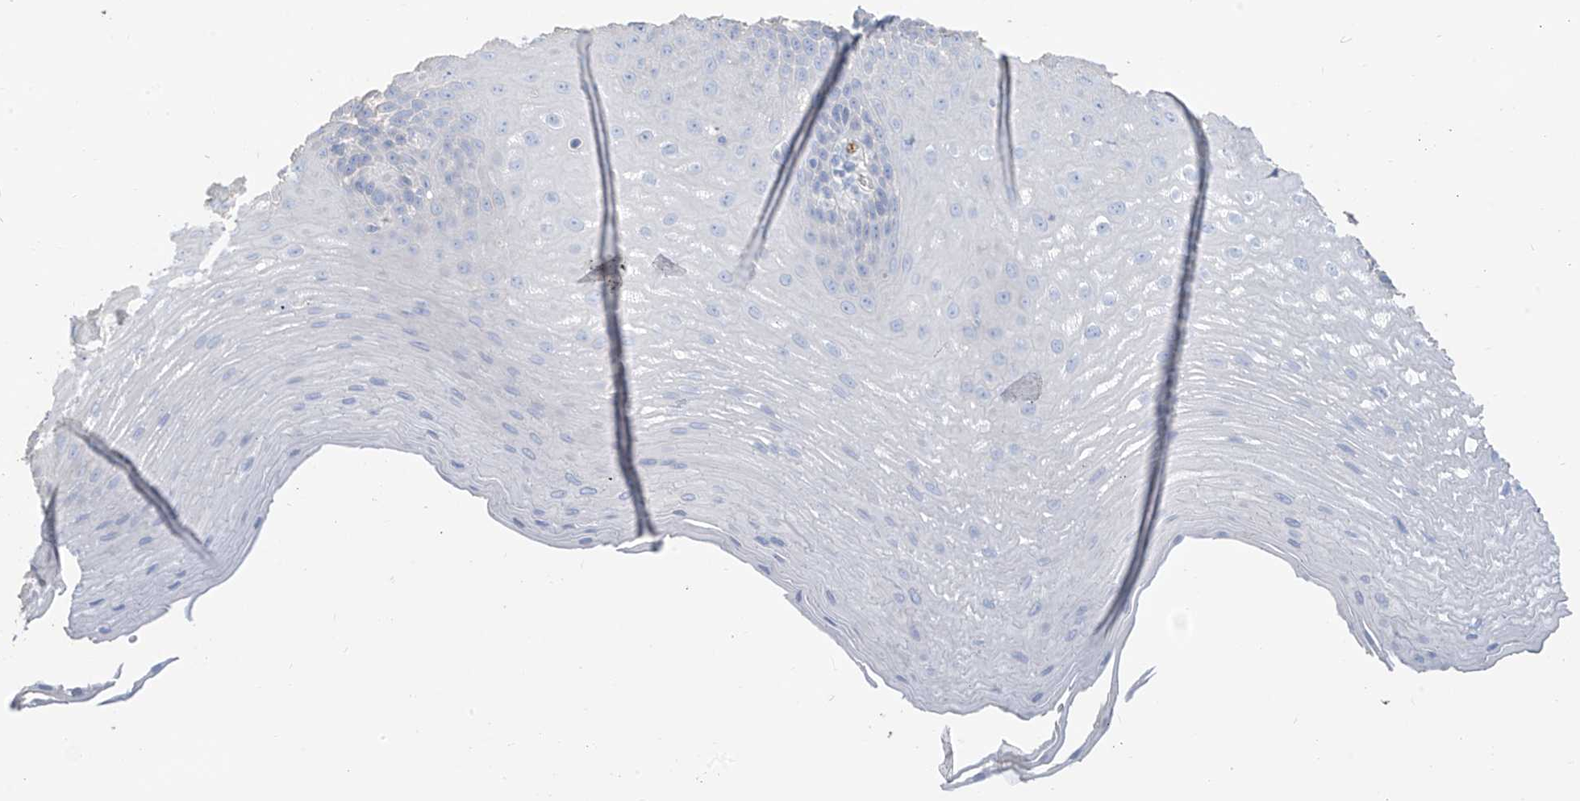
{"staining": {"intensity": "negative", "quantity": "none", "location": "none"}, "tissue": "esophagus", "cell_type": "Squamous epithelial cells", "image_type": "normal", "snomed": [{"axis": "morphology", "description": "Normal tissue, NOS"}, {"axis": "topography", "description": "Esophagus"}], "caption": "This is an immunohistochemistry (IHC) micrograph of unremarkable esophagus. There is no positivity in squamous epithelial cells.", "gene": "PAFAH1B3", "patient": {"sex": "male", "age": 62}}